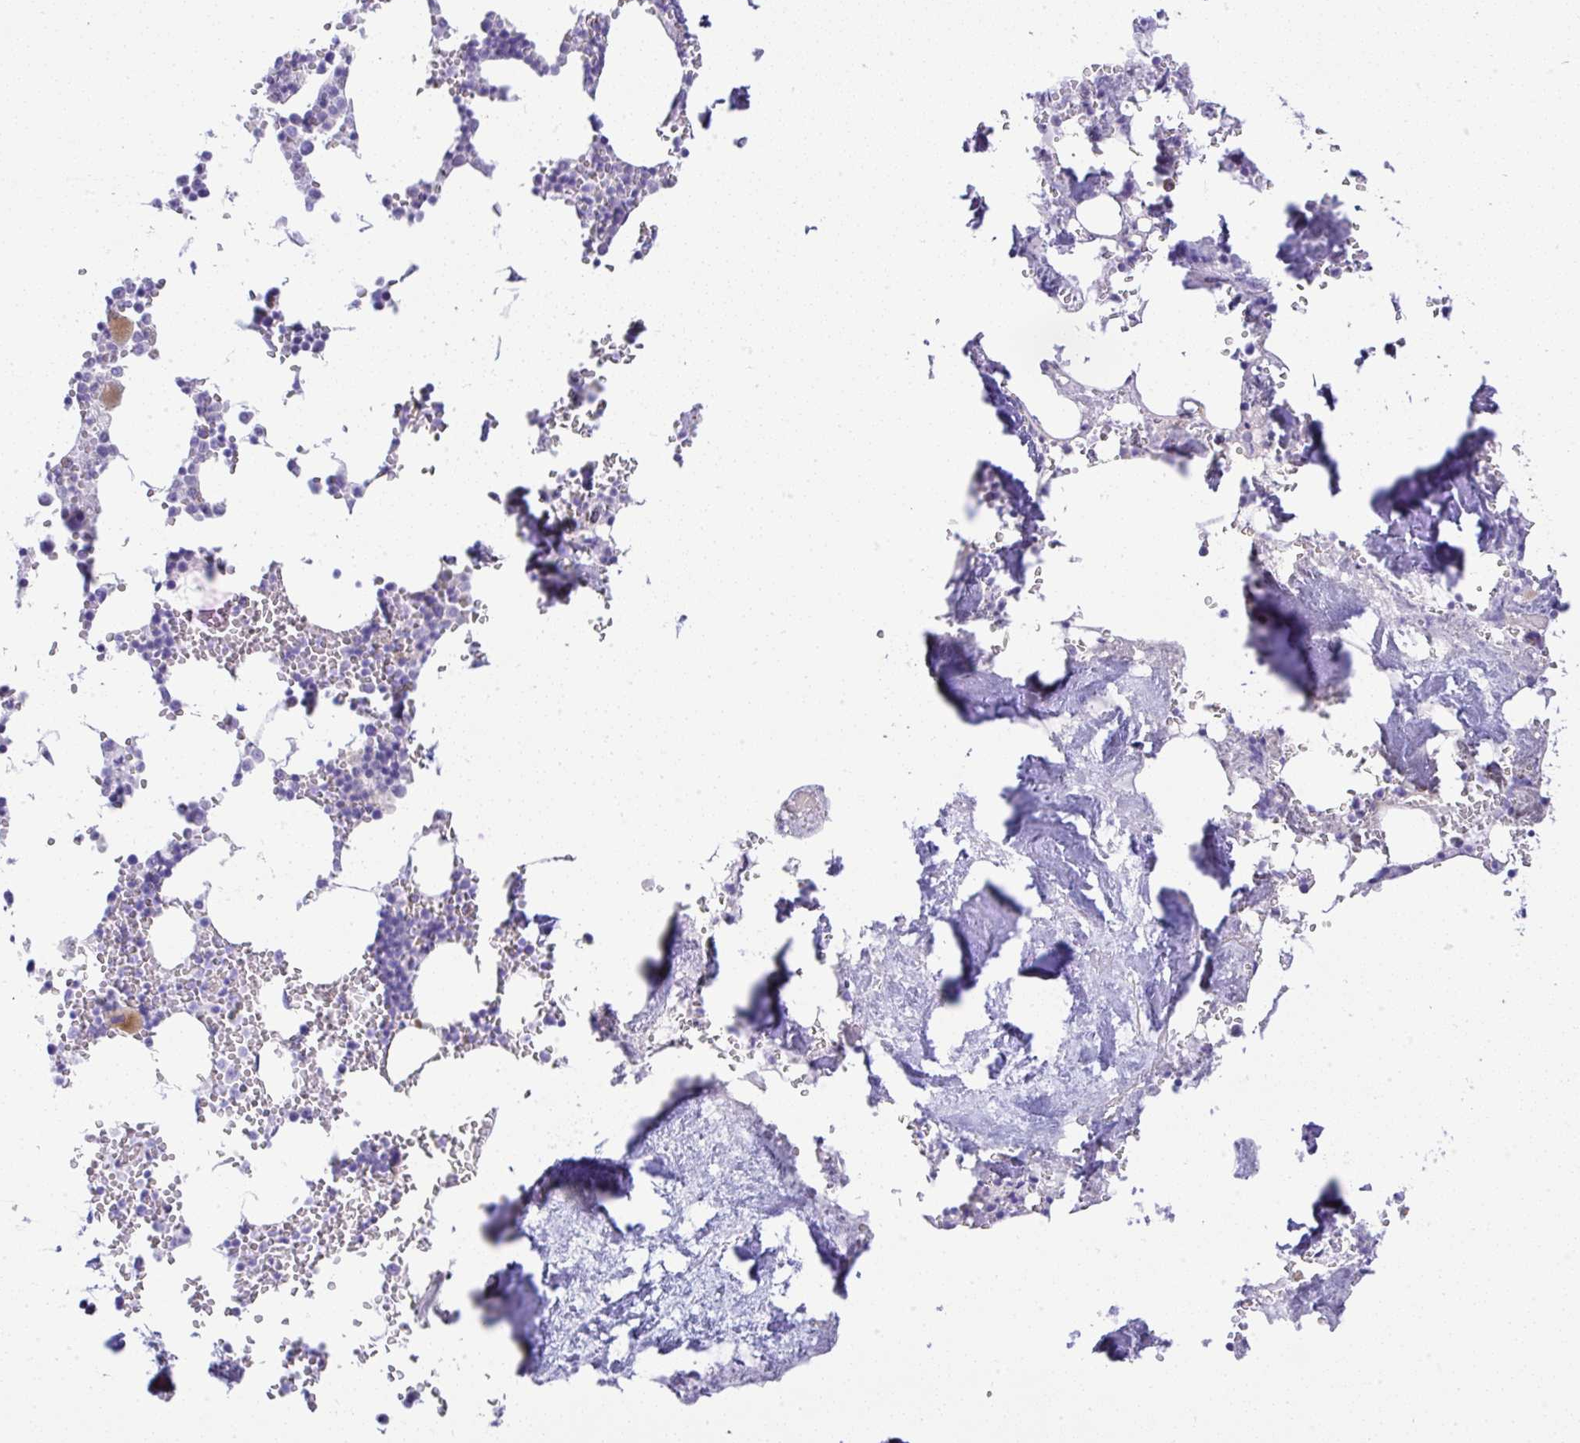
{"staining": {"intensity": "moderate", "quantity": "<25%", "location": "cytoplasmic/membranous"}, "tissue": "bone marrow", "cell_type": "Hematopoietic cells", "image_type": "normal", "snomed": [{"axis": "morphology", "description": "Normal tissue, NOS"}, {"axis": "topography", "description": "Bone marrow"}], "caption": "Hematopoietic cells exhibit low levels of moderate cytoplasmic/membranous expression in about <25% of cells in normal bone marrow.", "gene": "FAM177A1", "patient": {"sex": "male", "age": 54}}